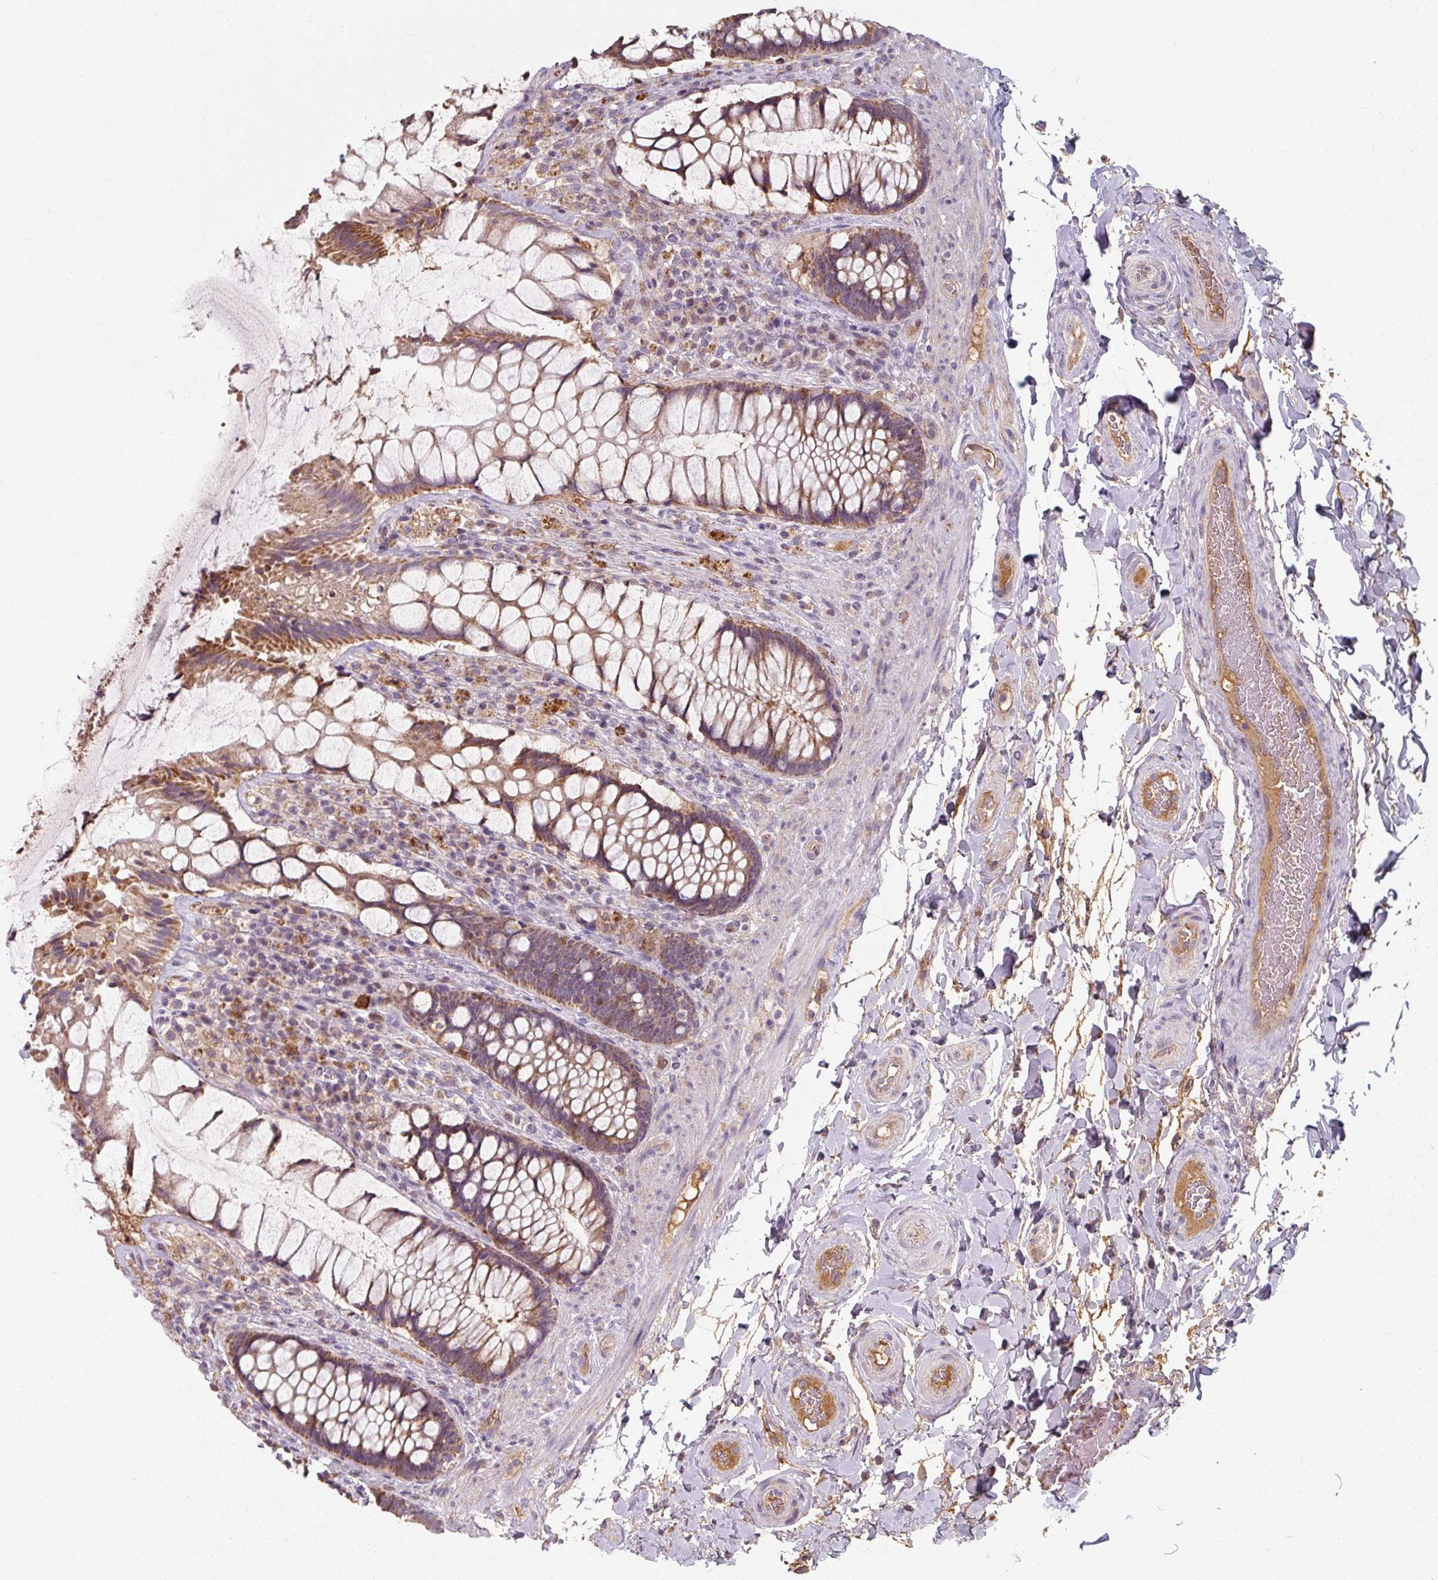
{"staining": {"intensity": "moderate", "quantity": ">75%", "location": "cytoplasmic/membranous"}, "tissue": "rectum", "cell_type": "Glandular cells", "image_type": "normal", "snomed": [{"axis": "morphology", "description": "Normal tissue, NOS"}, {"axis": "topography", "description": "Rectum"}], "caption": "A brown stain shows moderate cytoplasmic/membranous expression of a protein in glandular cells of benign rectum. The protein of interest is stained brown, and the nuclei are stained in blue (DAB IHC with brightfield microscopy, high magnification).", "gene": "TSEN54", "patient": {"sex": "female", "age": 58}}